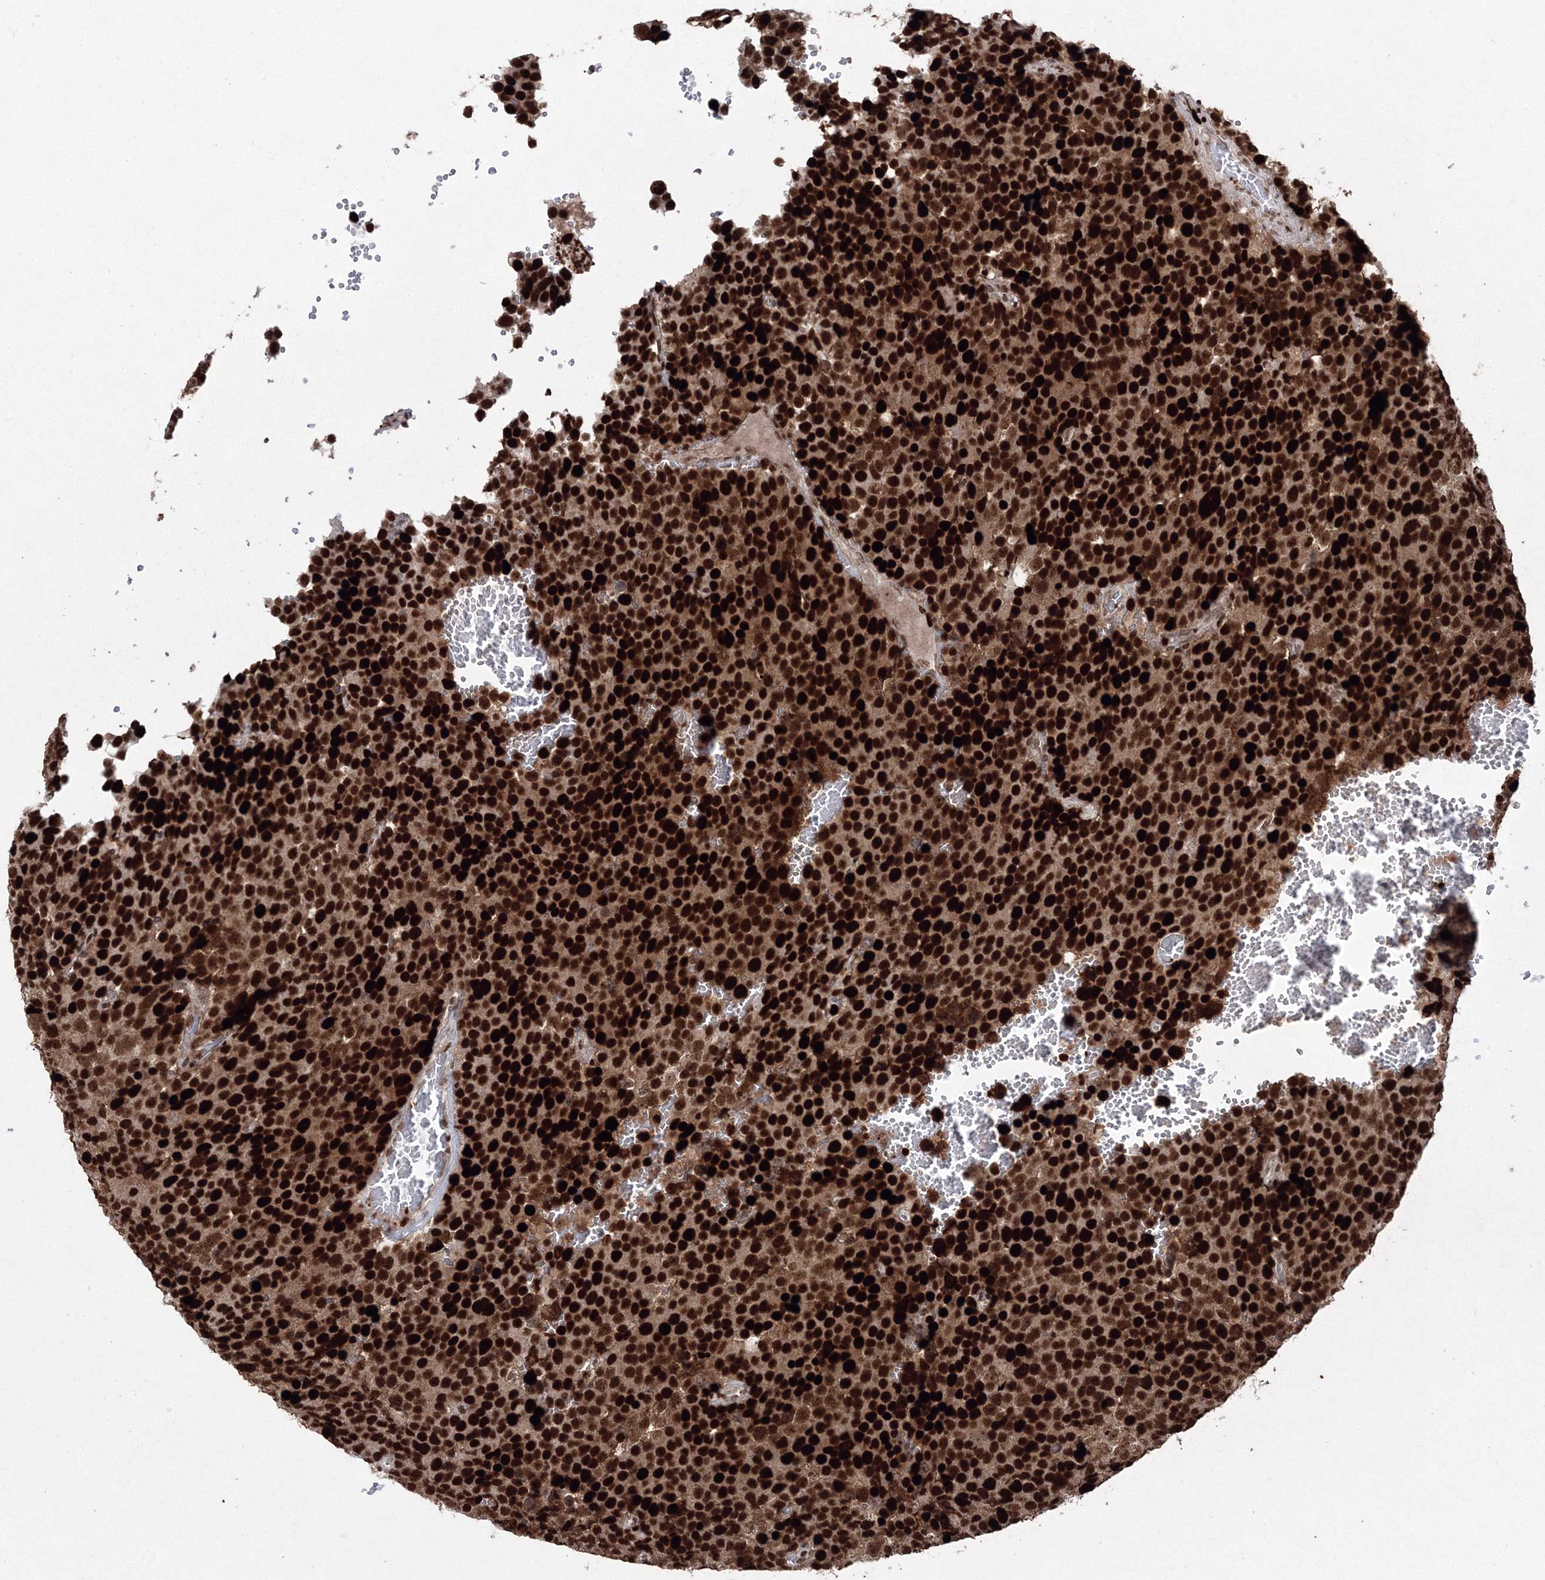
{"staining": {"intensity": "strong", "quantity": ">75%", "location": "nuclear"}, "tissue": "testis cancer", "cell_type": "Tumor cells", "image_type": "cancer", "snomed": [{"axis": "morphology", "description": "Seminoma, NOS"}, {"axis": "topography", "description": "Testis"}], "caption": "This histopathology image exhibits testis cancer (seminoma) stained with immunohistochemistry (IHC) to label a protein in brown. The nuclear of tumor cells show strong positivity for the protein. Nuclei are counter-stained blue.", "gene": "LIG1", "patient": {"sex": "male", "age": 71}}